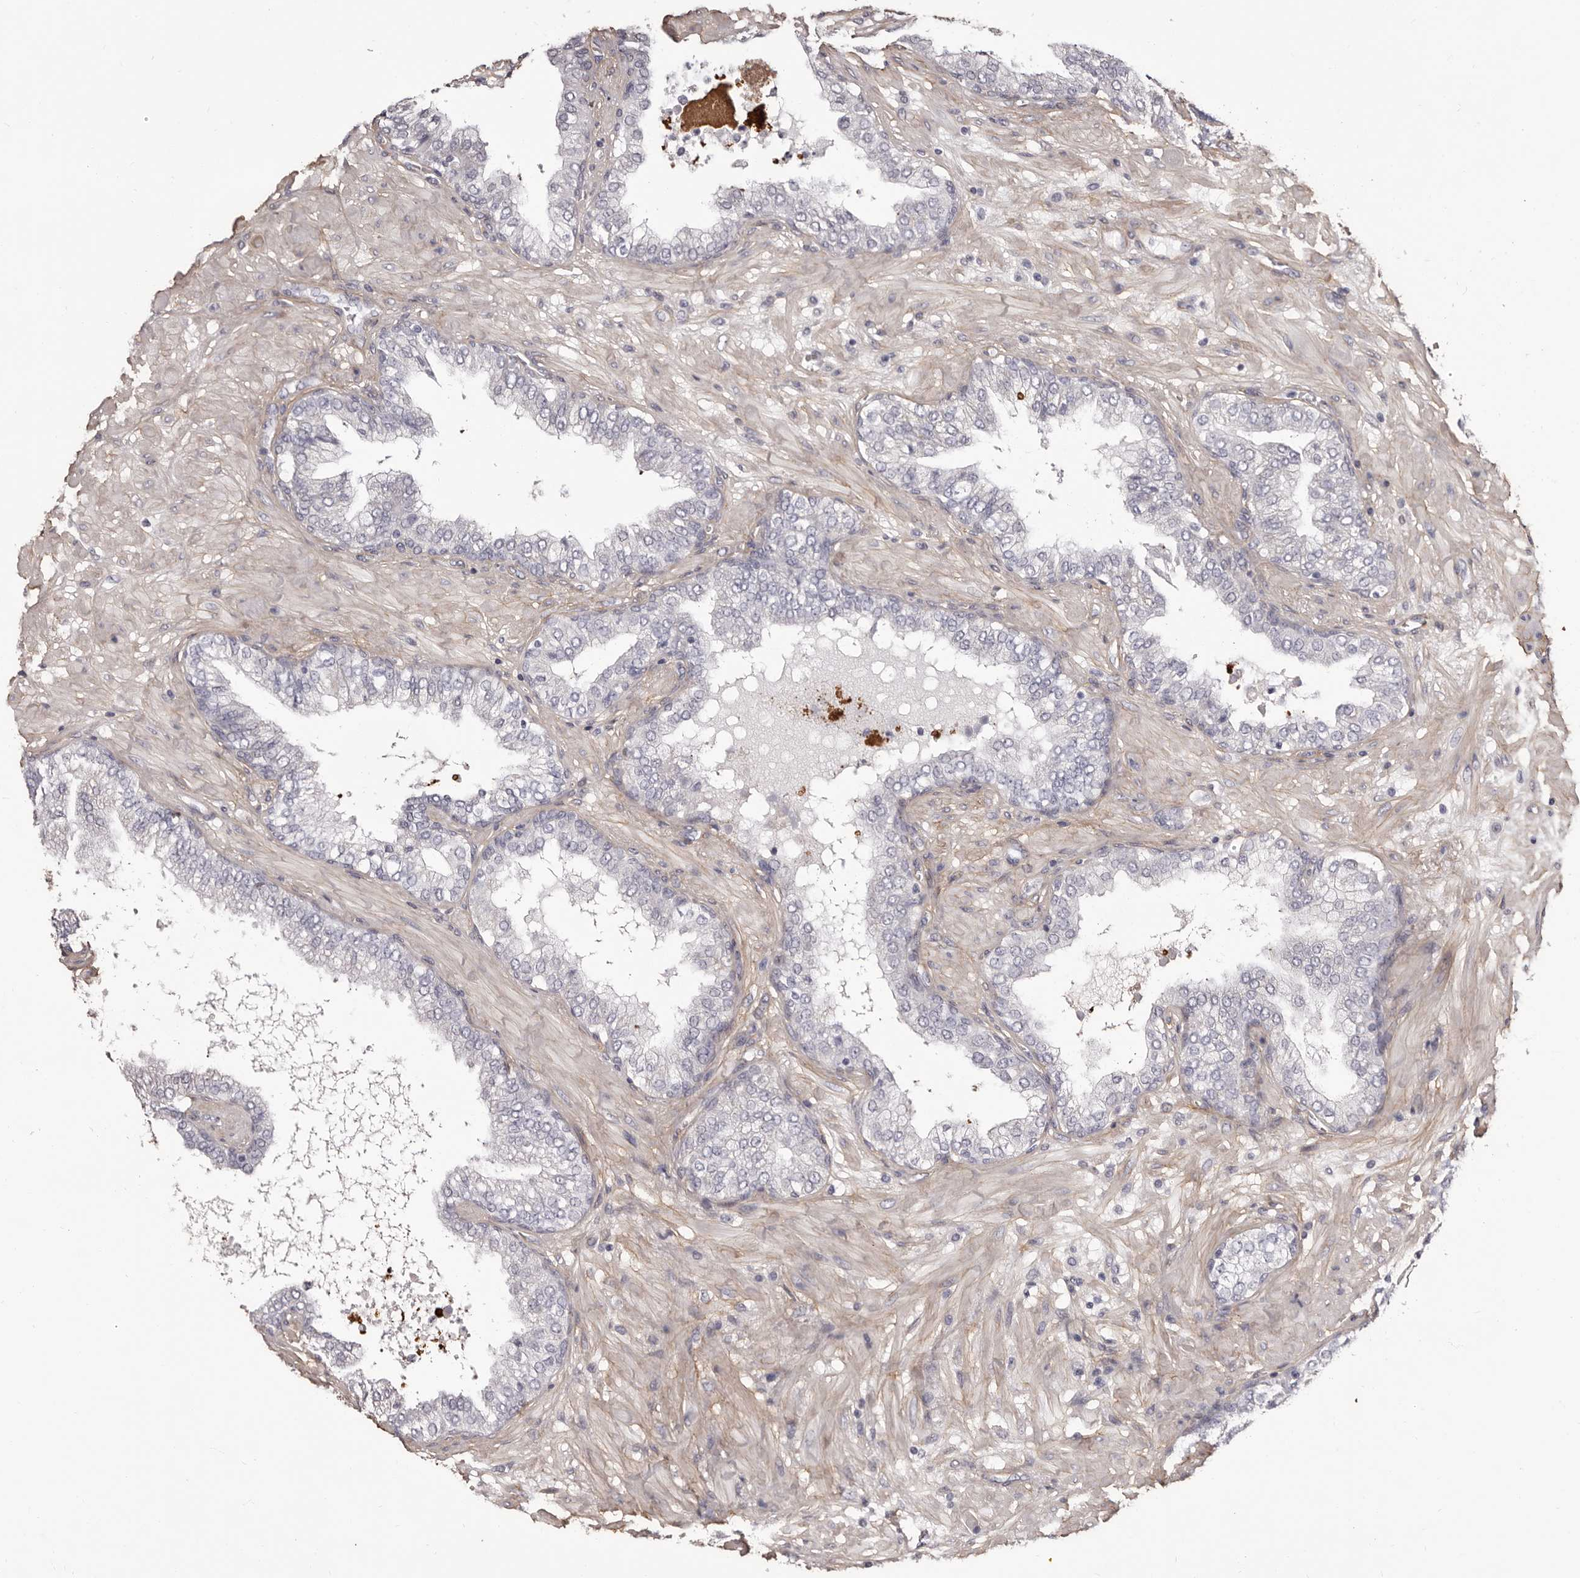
{"staining": {"intensity": "negative", "quantity": "none", "location": "none"}, "tissue": "prostate cancer", "cell_type": "Tumor cells", "image_type": "cancer", "snomed": [{"axis": "morphology", "description": "Adenocarcinoma, High grade"}, {"axis": "topography", "description": "Prostate"}], "caption": "High magnification brightfield microscopy of high-grade adenocarcinoma (prostate) stained with DAB (3,3'-diaminobenzidine) (brown) and counterstained with hematoxylin (blue): tumor cells show no significant expression.", "gene": "COL6A1", "patient": {"sex": "male", "age": 59}}